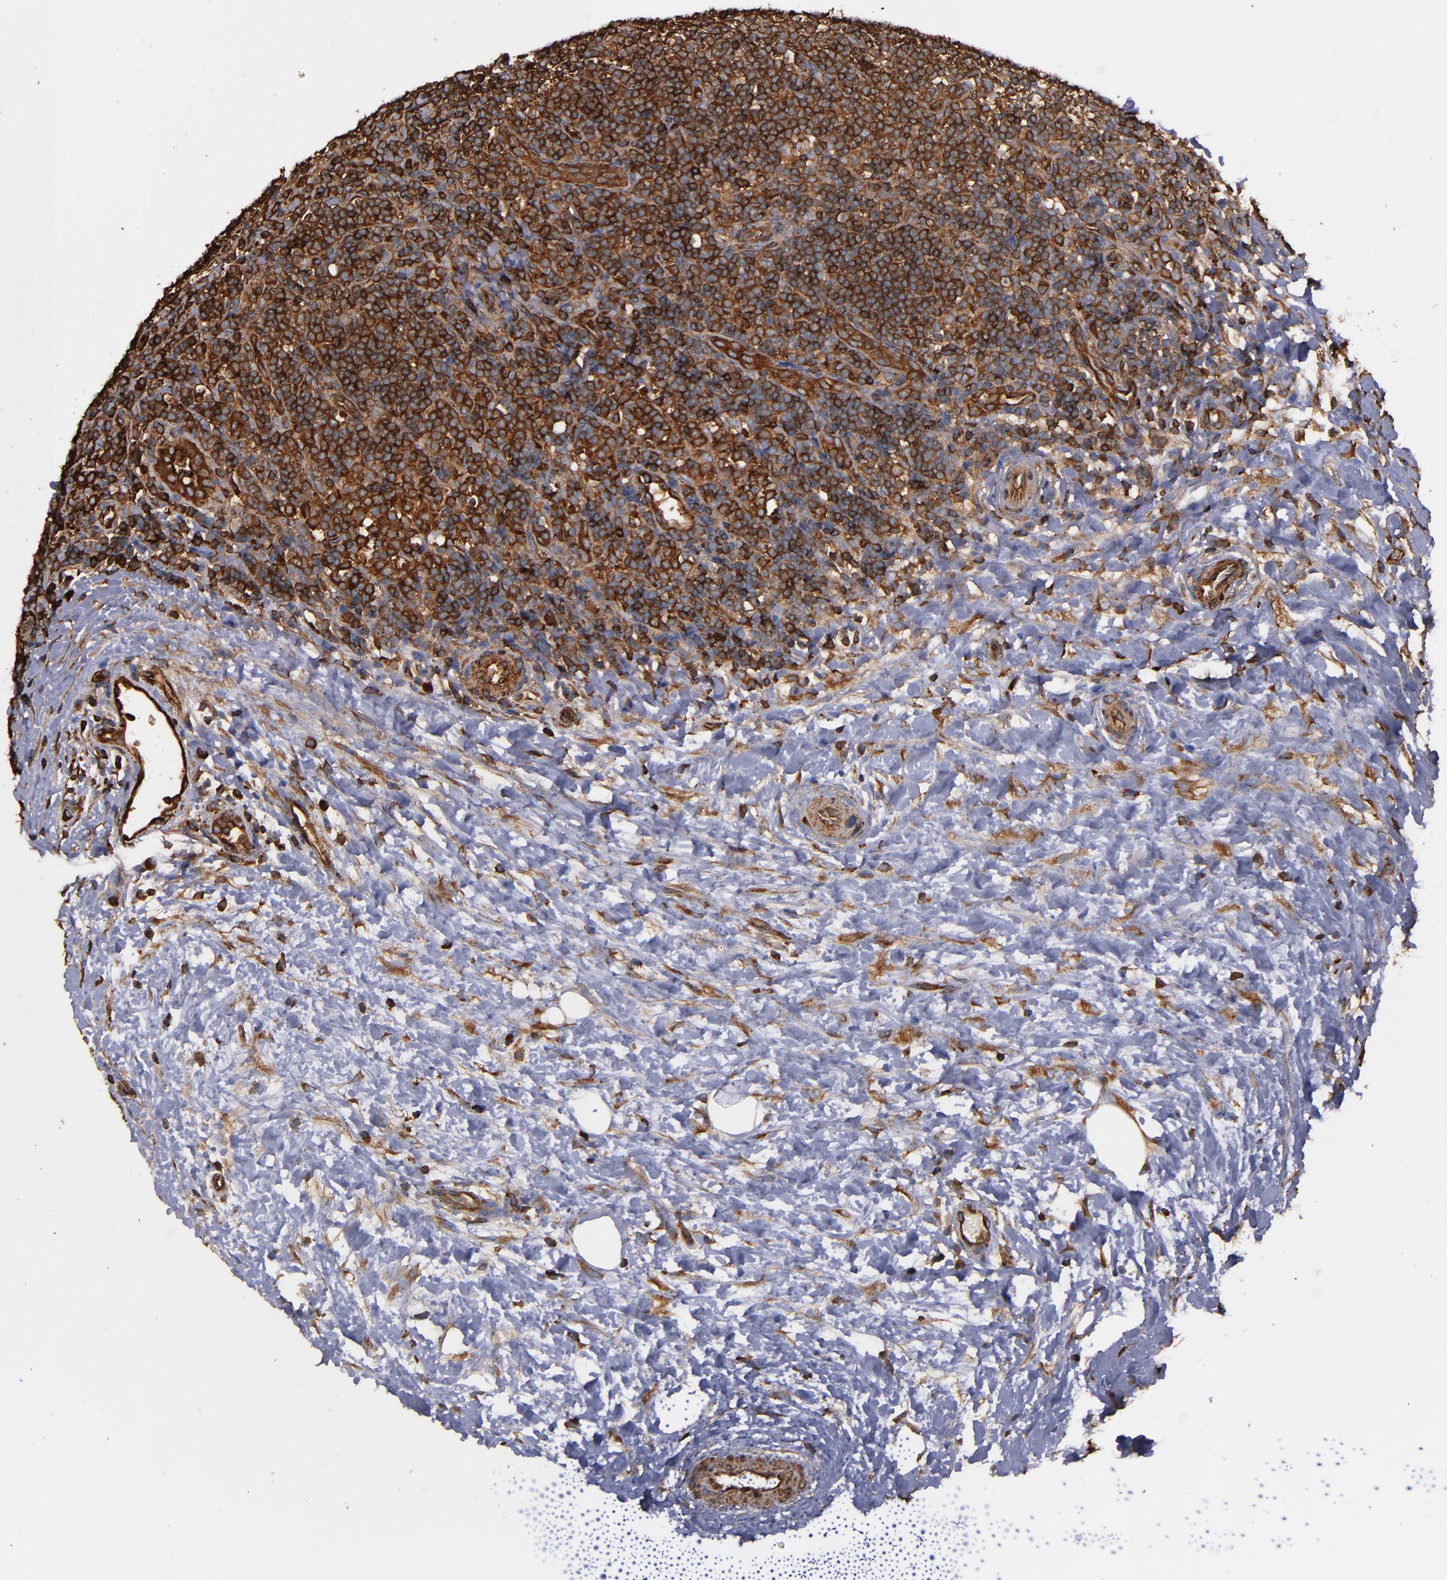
{"staining": {"intensity": "strong", "quantity": ">75%", "location": "cytoplasmic/membranous"}, "tissue": "lymphoma", "cell_type": "Tumor cells", "image_type": "cancer", "snomed": [{"axis": "morphology", "description": "Malignant lymphoma, non-Hodgkin's type, Low grade"}, {"axis": "topography", "description": "Lymph node"}], "caption": "A brown stain labels strong cytoplasmic/membranous staining of a protein in lymphoma tumor cells. The staining was performed using DAB, with brown indicating positive protein expression. Nuclei are stained blue with hematoxylin.", "gene": "ACTN4", "patient": {"sex": "female", "age": 76}}